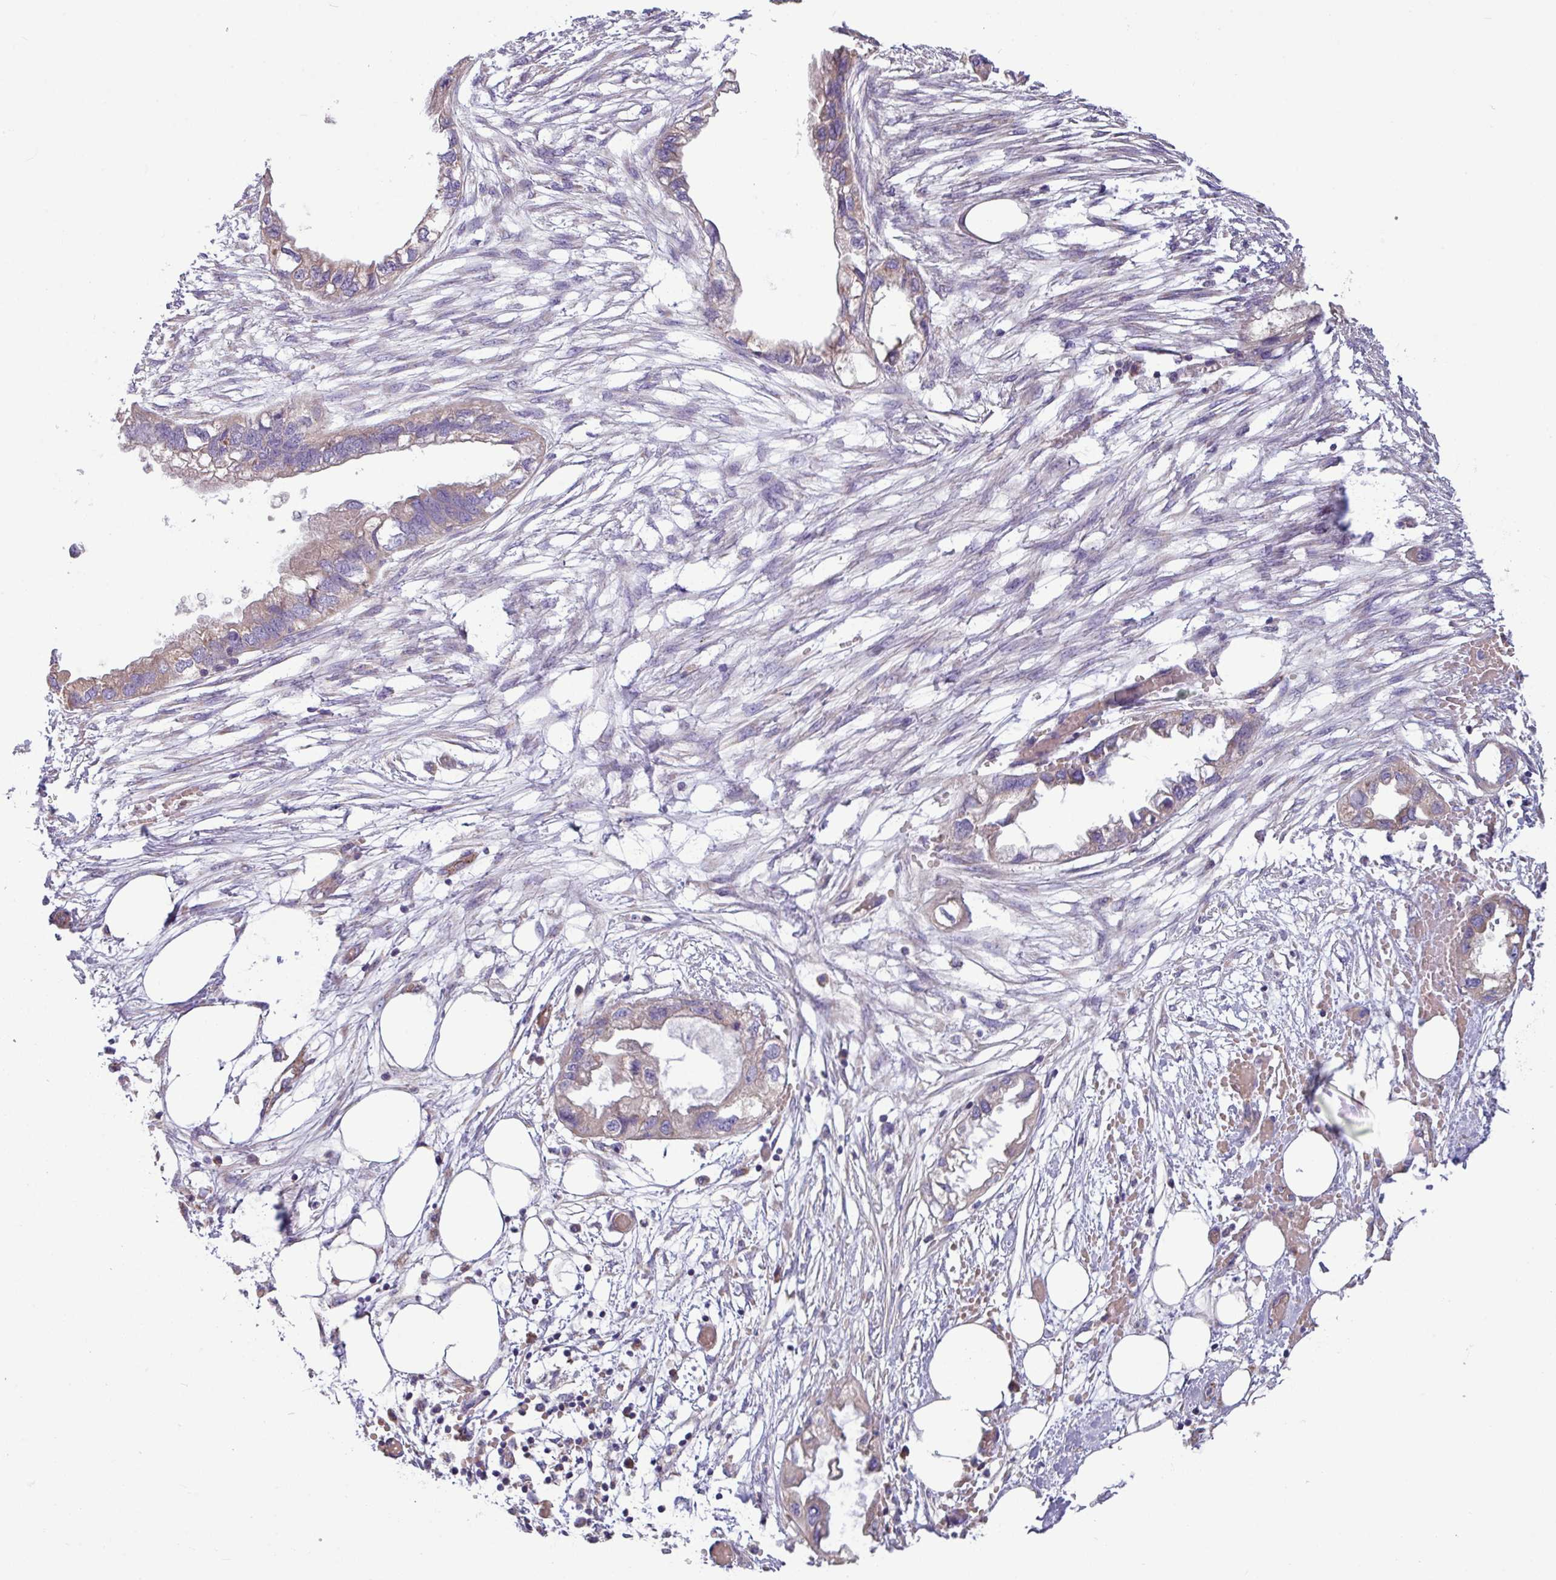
{"staining": {"intensity": "weak", "quantity": "<25%", "location": "cytoplasmic/membranous"}, "tissue": "endometrial cancer", "cell_type": "Tumor cells", "image_type": "cancer", "snomed": [{"axis": "morphology", "description": "Adenocarcinoma, NOS"}, {"axis": "morphology", "description": "Adenocarcinoma, metastatic, NOS"}, {"axis": "topography", "description": "Adipose tissue"}, {"axis": "topography", "description": "Endometrium"}], "caption": "Immunohistochemical staining of human endometrial cancer displays no significant staining in tumor cells.", "gene": "PPM1J", "patient": {"sex": "female", "age": 67}}